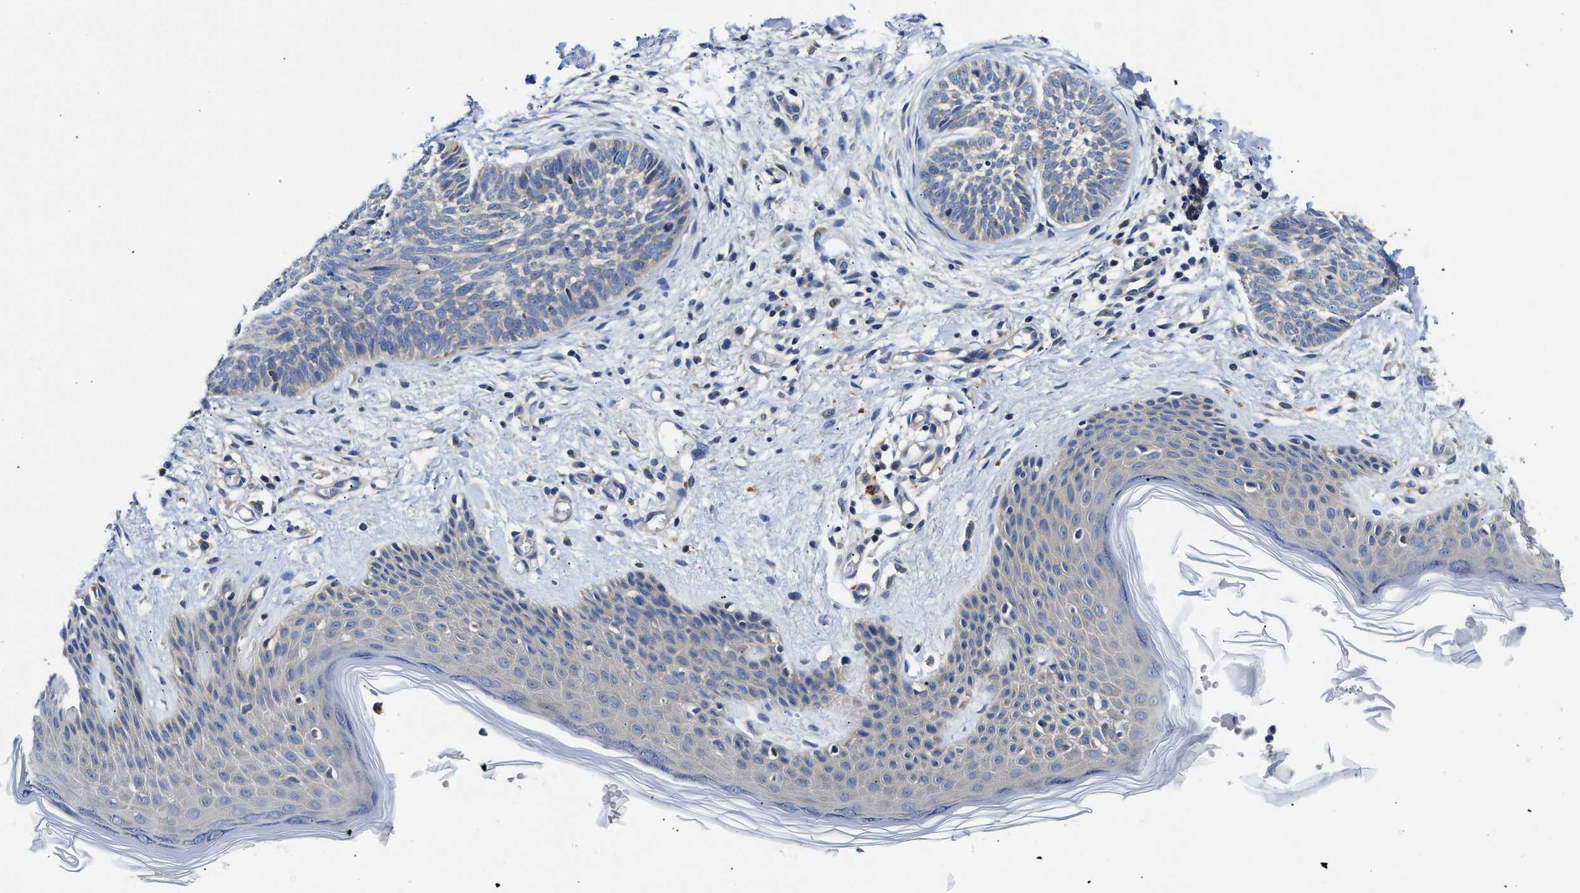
{"staining": {"intensity": "negative", "quantity": "none", "location": "none"}, "tissue": "skin cancer", "cell_type": "Tumor cells", "image_type": "cancer", "snomed": [{"axis": "morphology", "description": "Basal cell carcinoma"}, {"axis": "topography", "description": "Skin"}], "caption": "Immunohistochemistry histopathology image of neoplastic tissue: human skin cancer (basal cell carcinoma) stained with DAB demonstrates no significant protein staining in tumor cells.", "gene": "FAM185A", "patient": {"sex": "female", "age": 59}}